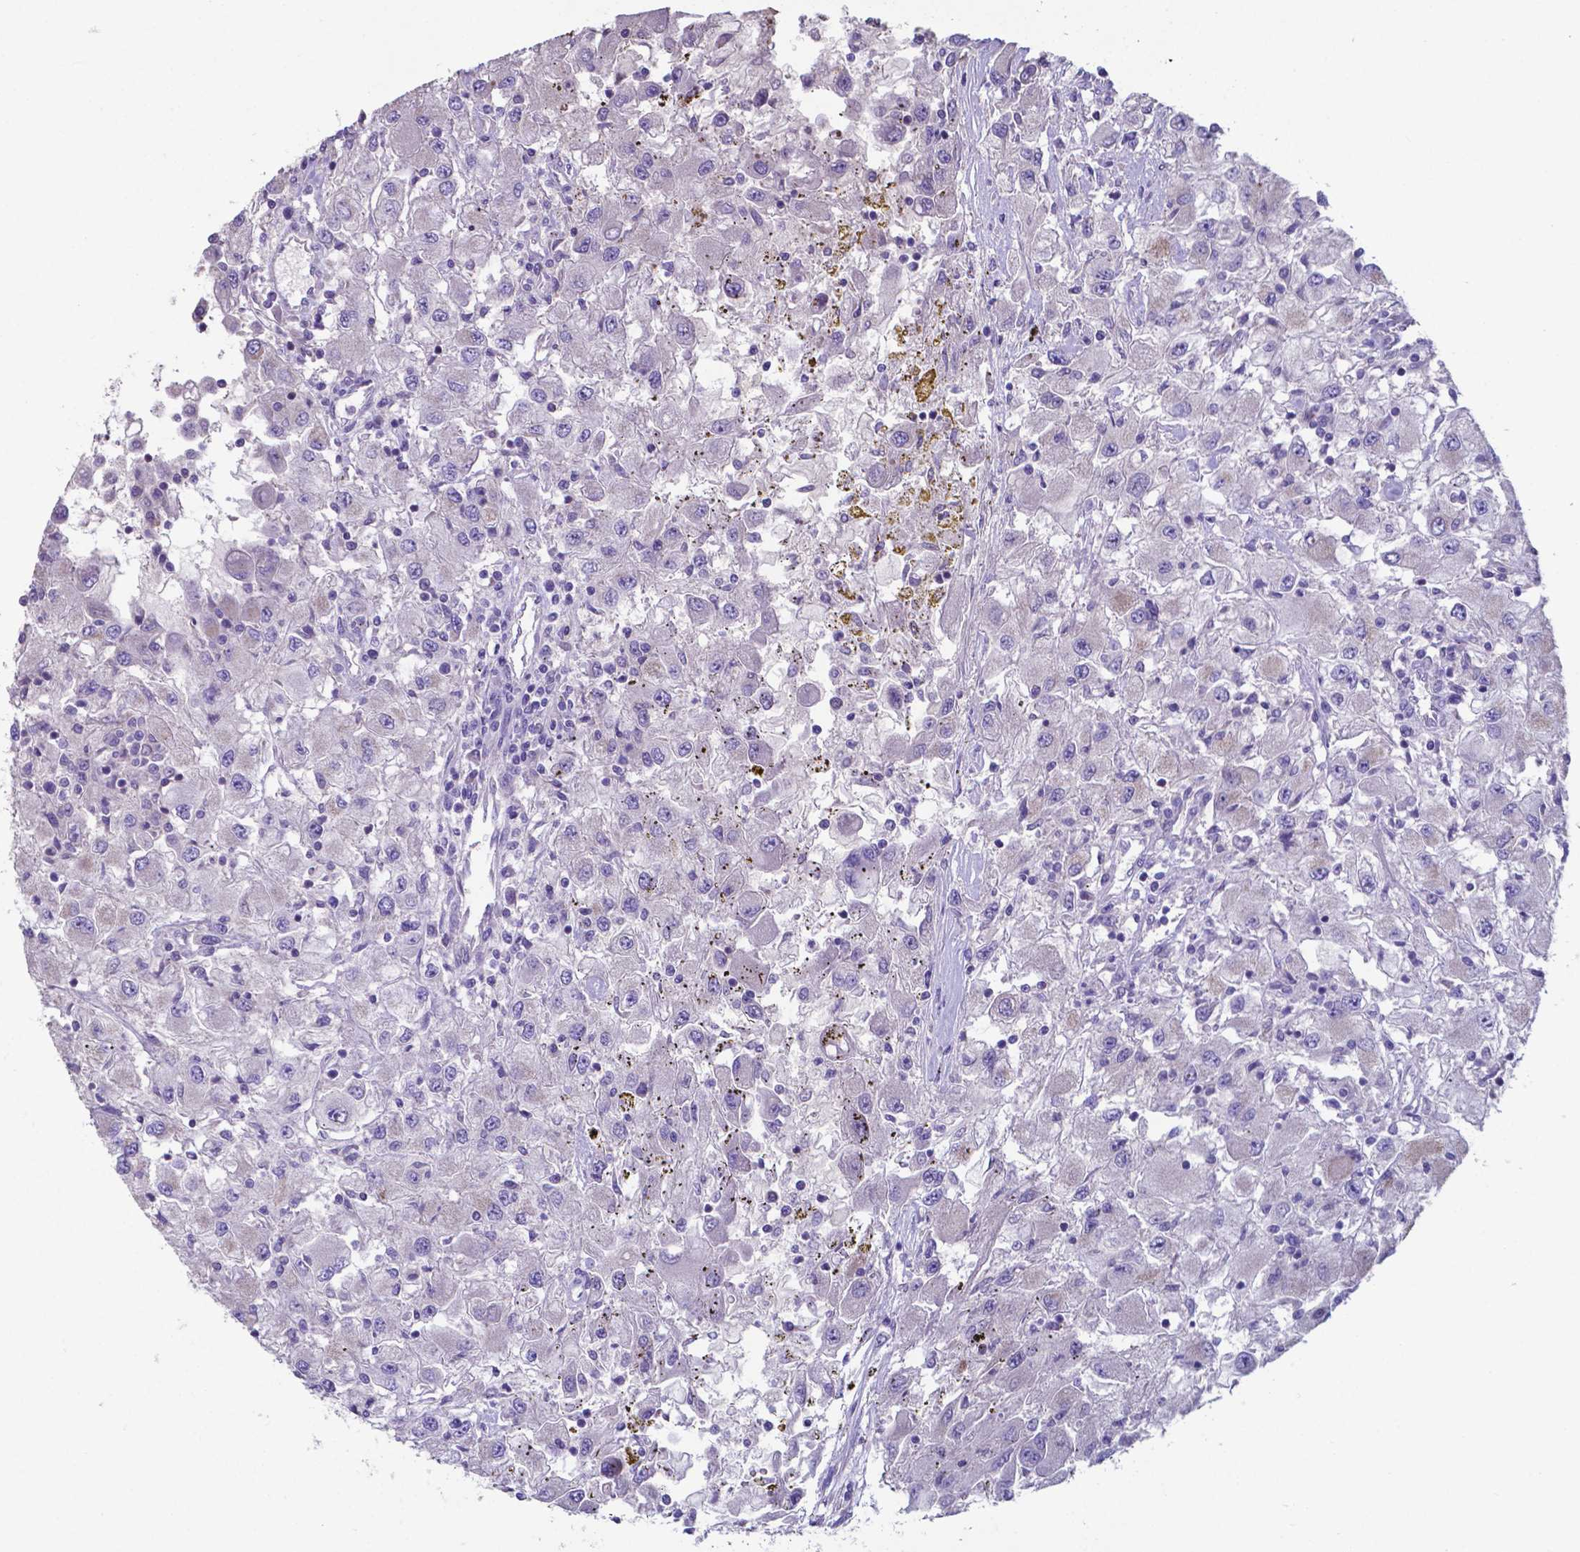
{"staining": {"intensity": "negative", "quantity": "none", "location": "none"}, "tissue": "renal cancer", "cell_type": "Tumor cells", "image_type": "cancer", "snomed": [{"axis": "morphology", "description": "Adenocarcinoma, NOS"}, {"axis": "topography", "description": "Kidney"}], "caption": "Protein analysis of renal cancer reveals no significant staining in tumor cells. The staining is performed using DAB brown chromogen with nuclei counter-stained in using hematoxylin.", "gene": "TYRO3", "patient": {"sex": "female", "age": 67}}